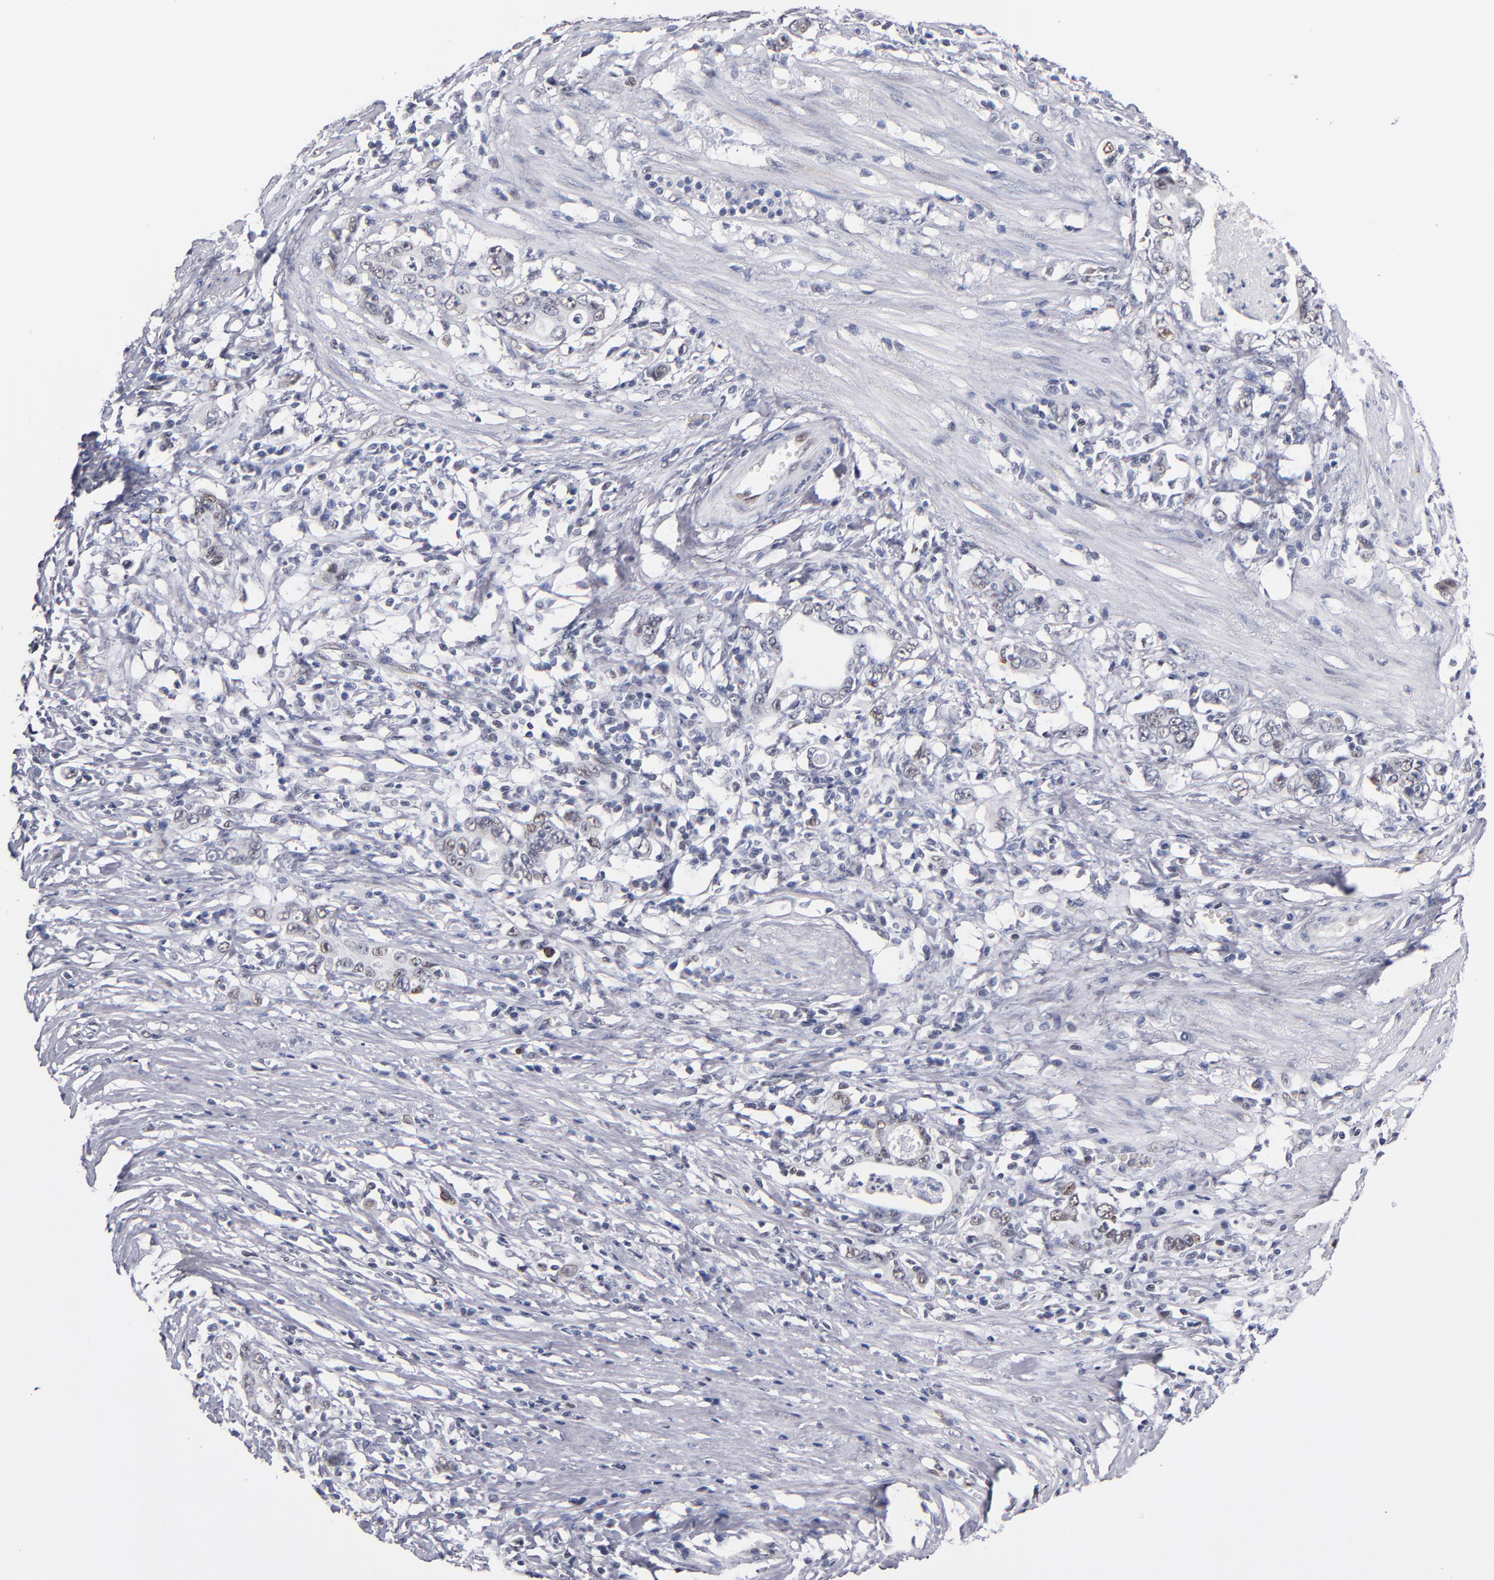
{"staining": {"intensity": "negative", "quantity": "none", "location": "none"}, "tissue": "stomach cancer", "cell_type": "Tumor cells", "image_type": "cancer", "snomed": [{"axis": "morphology", "description": "Adenocarcinoma, NOS"}, {"axis": "topography", "description": "Stomach, lower"}], "caption": "Image shows no protein expression in tumor cells of stomach cancer tissue. (IHC, brightfield microscopy, high magnification).", "gene": "MN1", "patient": {"sex": "female", "age": 72}}